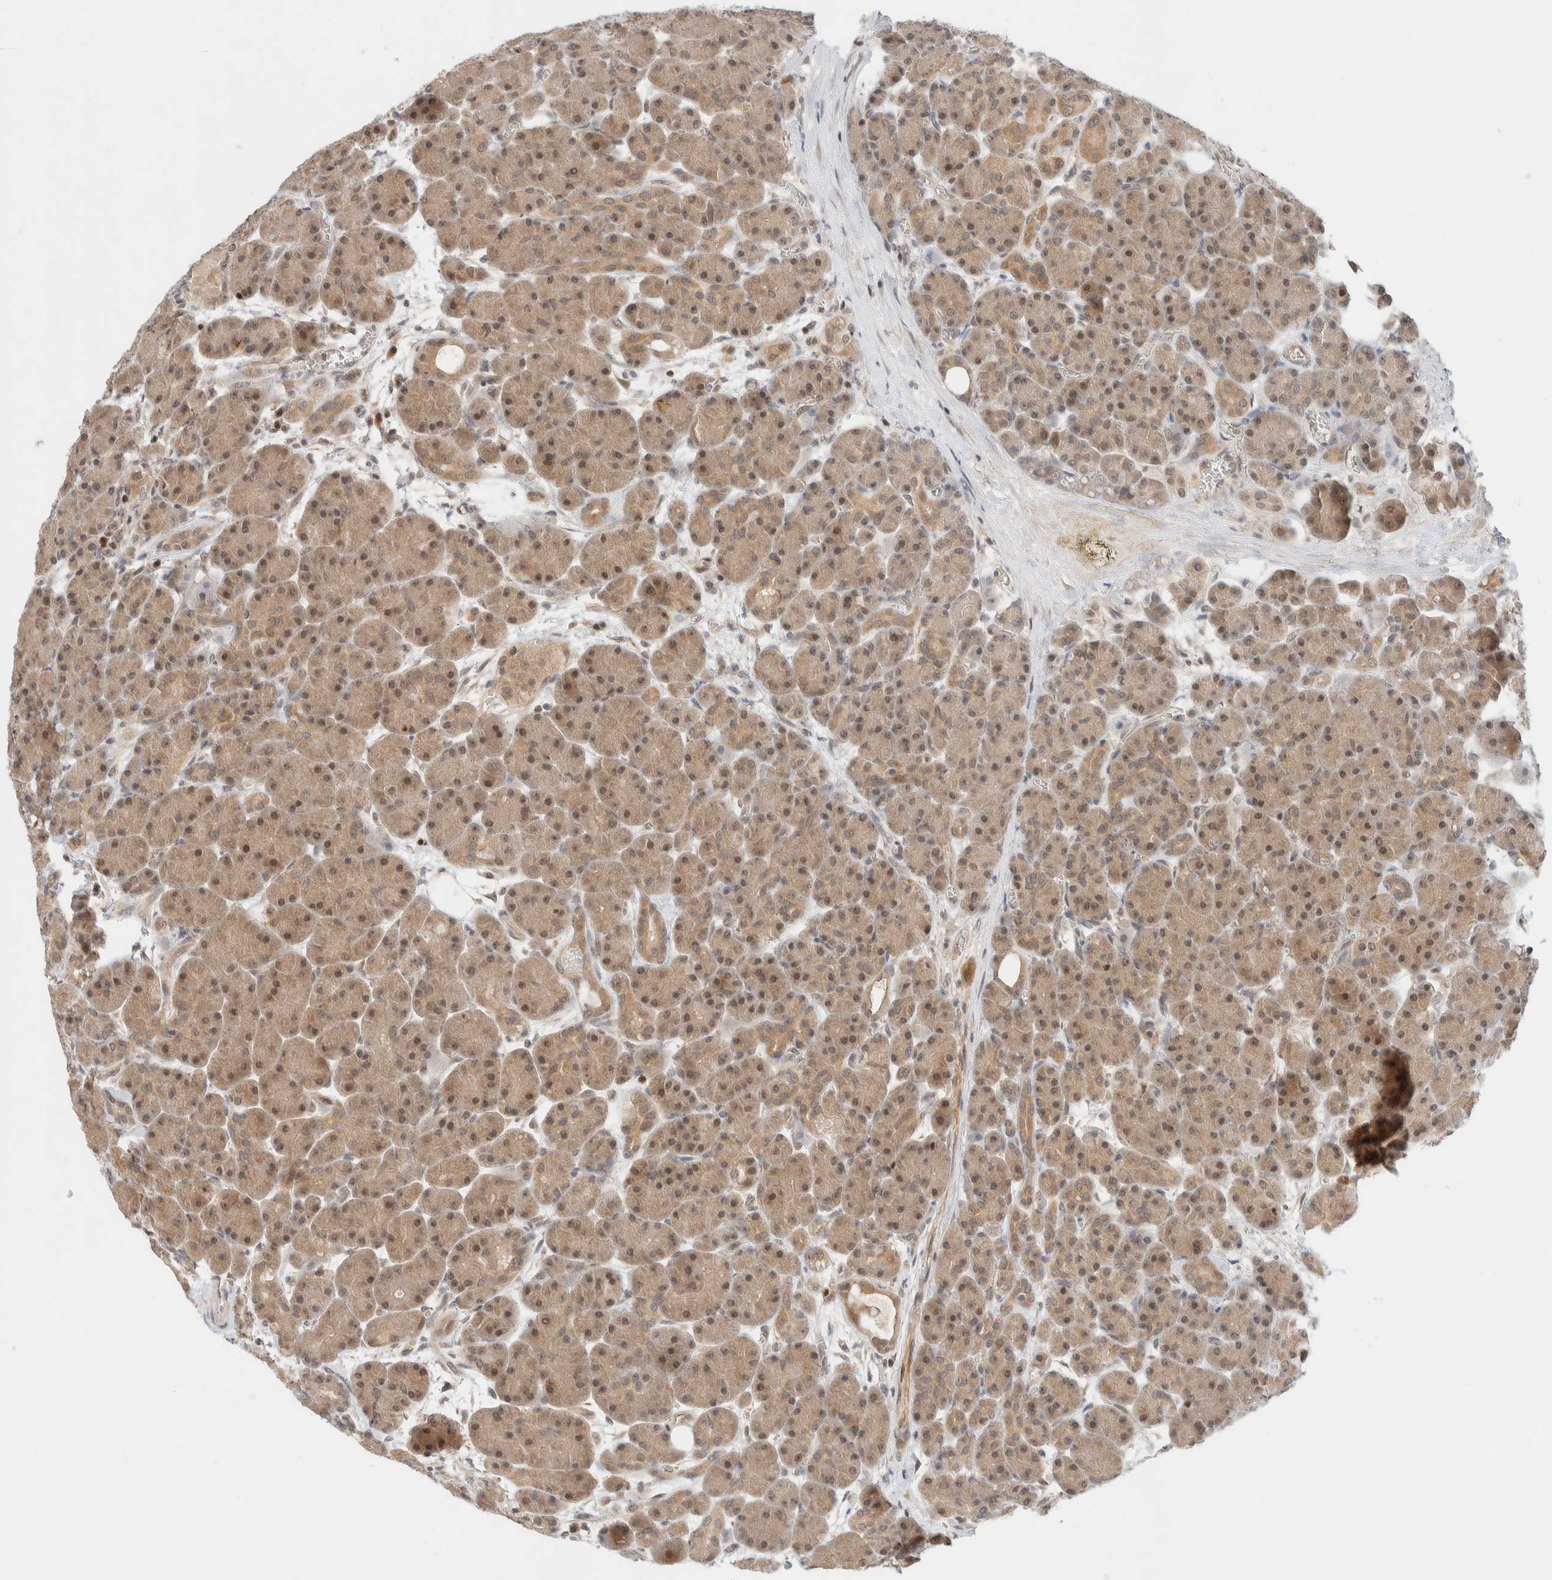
{"staining": {"intensity": "weak", "quantity": ">75%", "location": "cytoplasmic/membranous,nuclear"}, "tissue": "pancreas", "cell_type": "Exocrine glandular cells", "image_type": "normal", "snomed": [{"axis": "morphology", "description": "Normal tissue, NOS"}, {"axis": "topography", "description": "Pancreas"}], "caption": "Brown immunohistochemical staining in benign human pancreas displays weak cytoplasmic/membranous,nuclear expression in about >75% of exocrine glandular cells.", "gene": "C8orf76", "patient": {"sex": "male", "age": 63}}